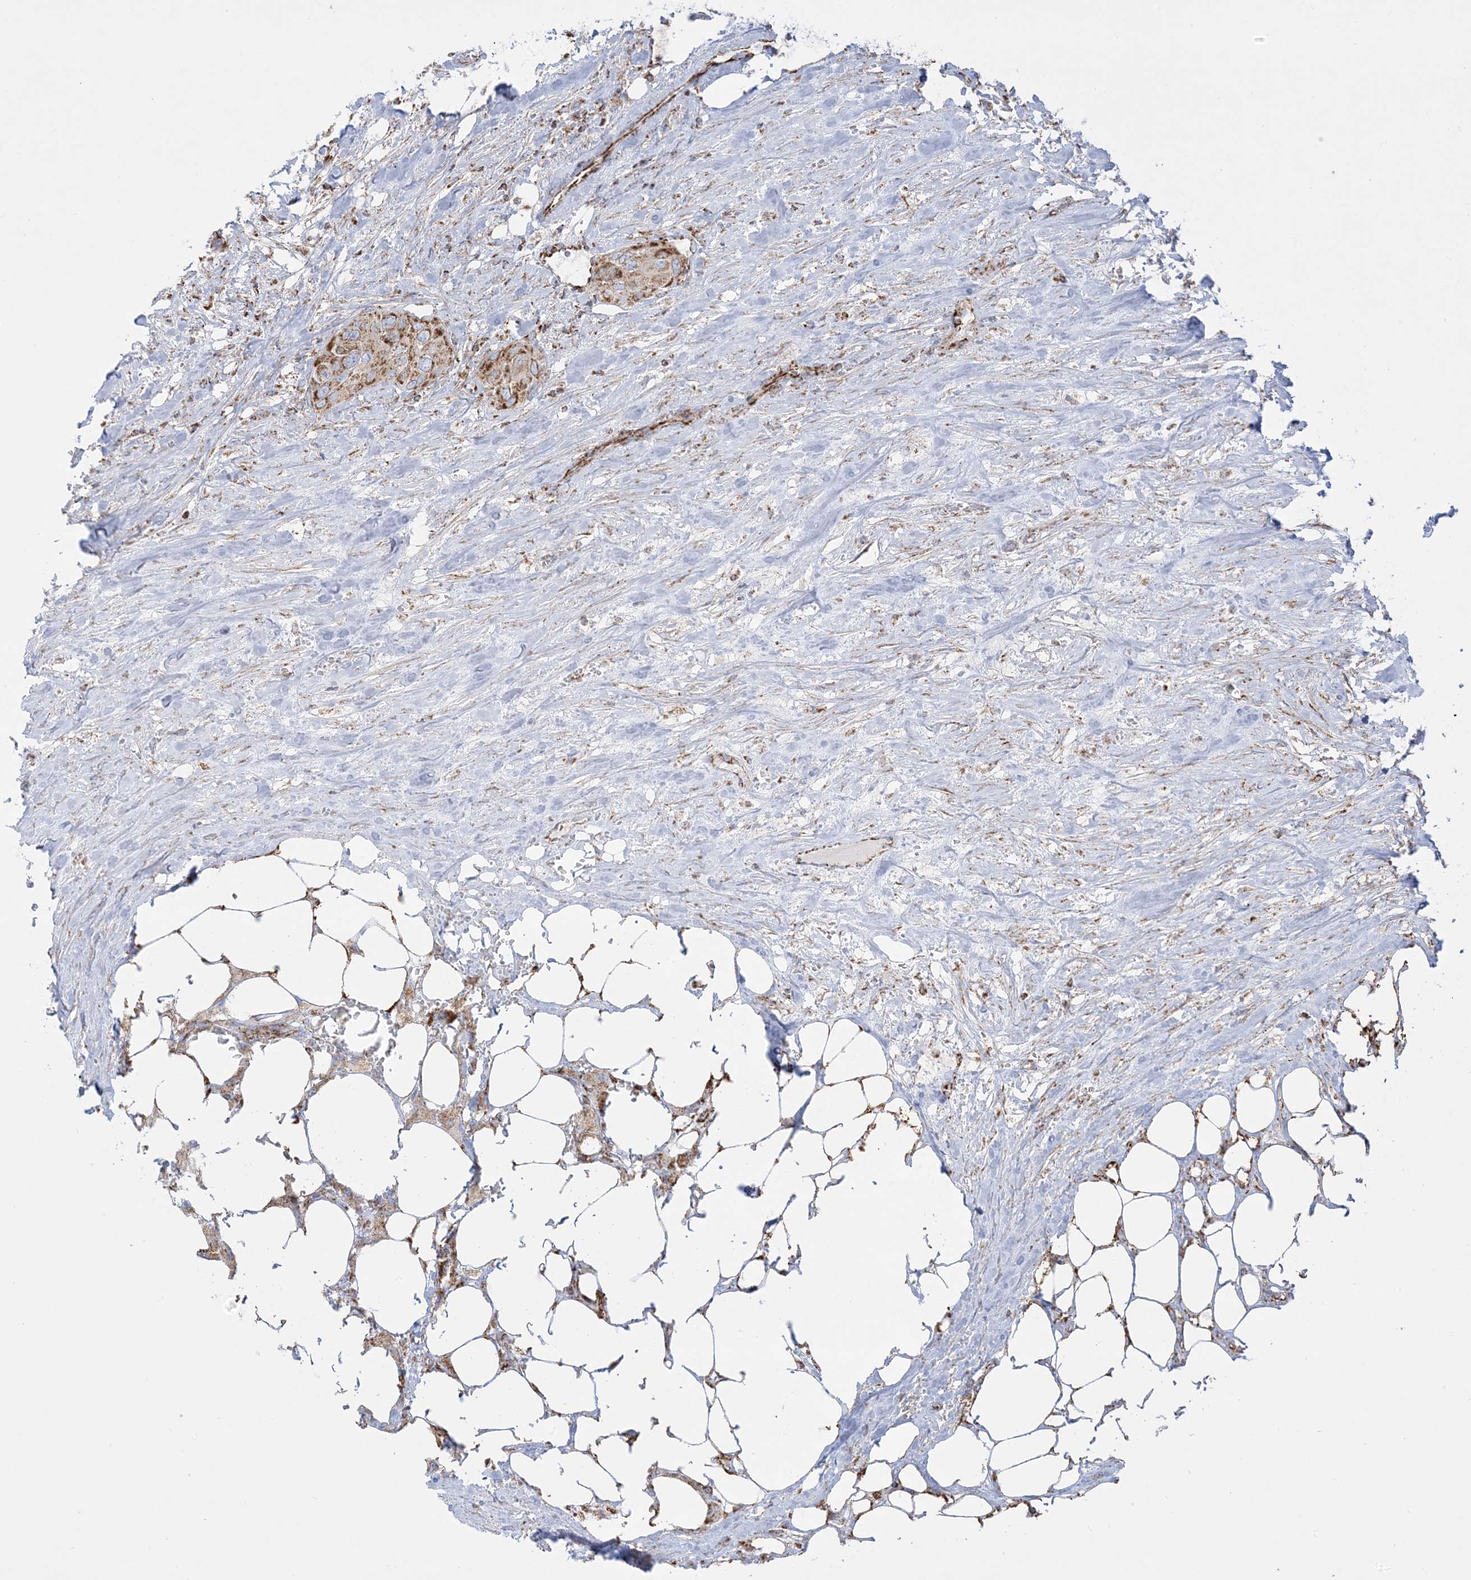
{"staining": {"intensity": "moderate", "quantity": ">75%", "location": "cytoplasmic/membranous"}, "tissue": "urothelial cancer", "cell_type": "Tumor cells", "image_type": "cancer", "snomed": [{"axis": "morphology", "description": "Urothelial carcinoma, High grade"}, {"axis": "topography", "description": "Urinary bladder"}], "caption": "Urothelial cancer tissue exhibits moderate cytoplasmic/membranous expression in about >75% of tumor cells, visualized by immunohistochemistry.", "gene": "MRPS36", "patient": {"sex": "male", "age": 64}}